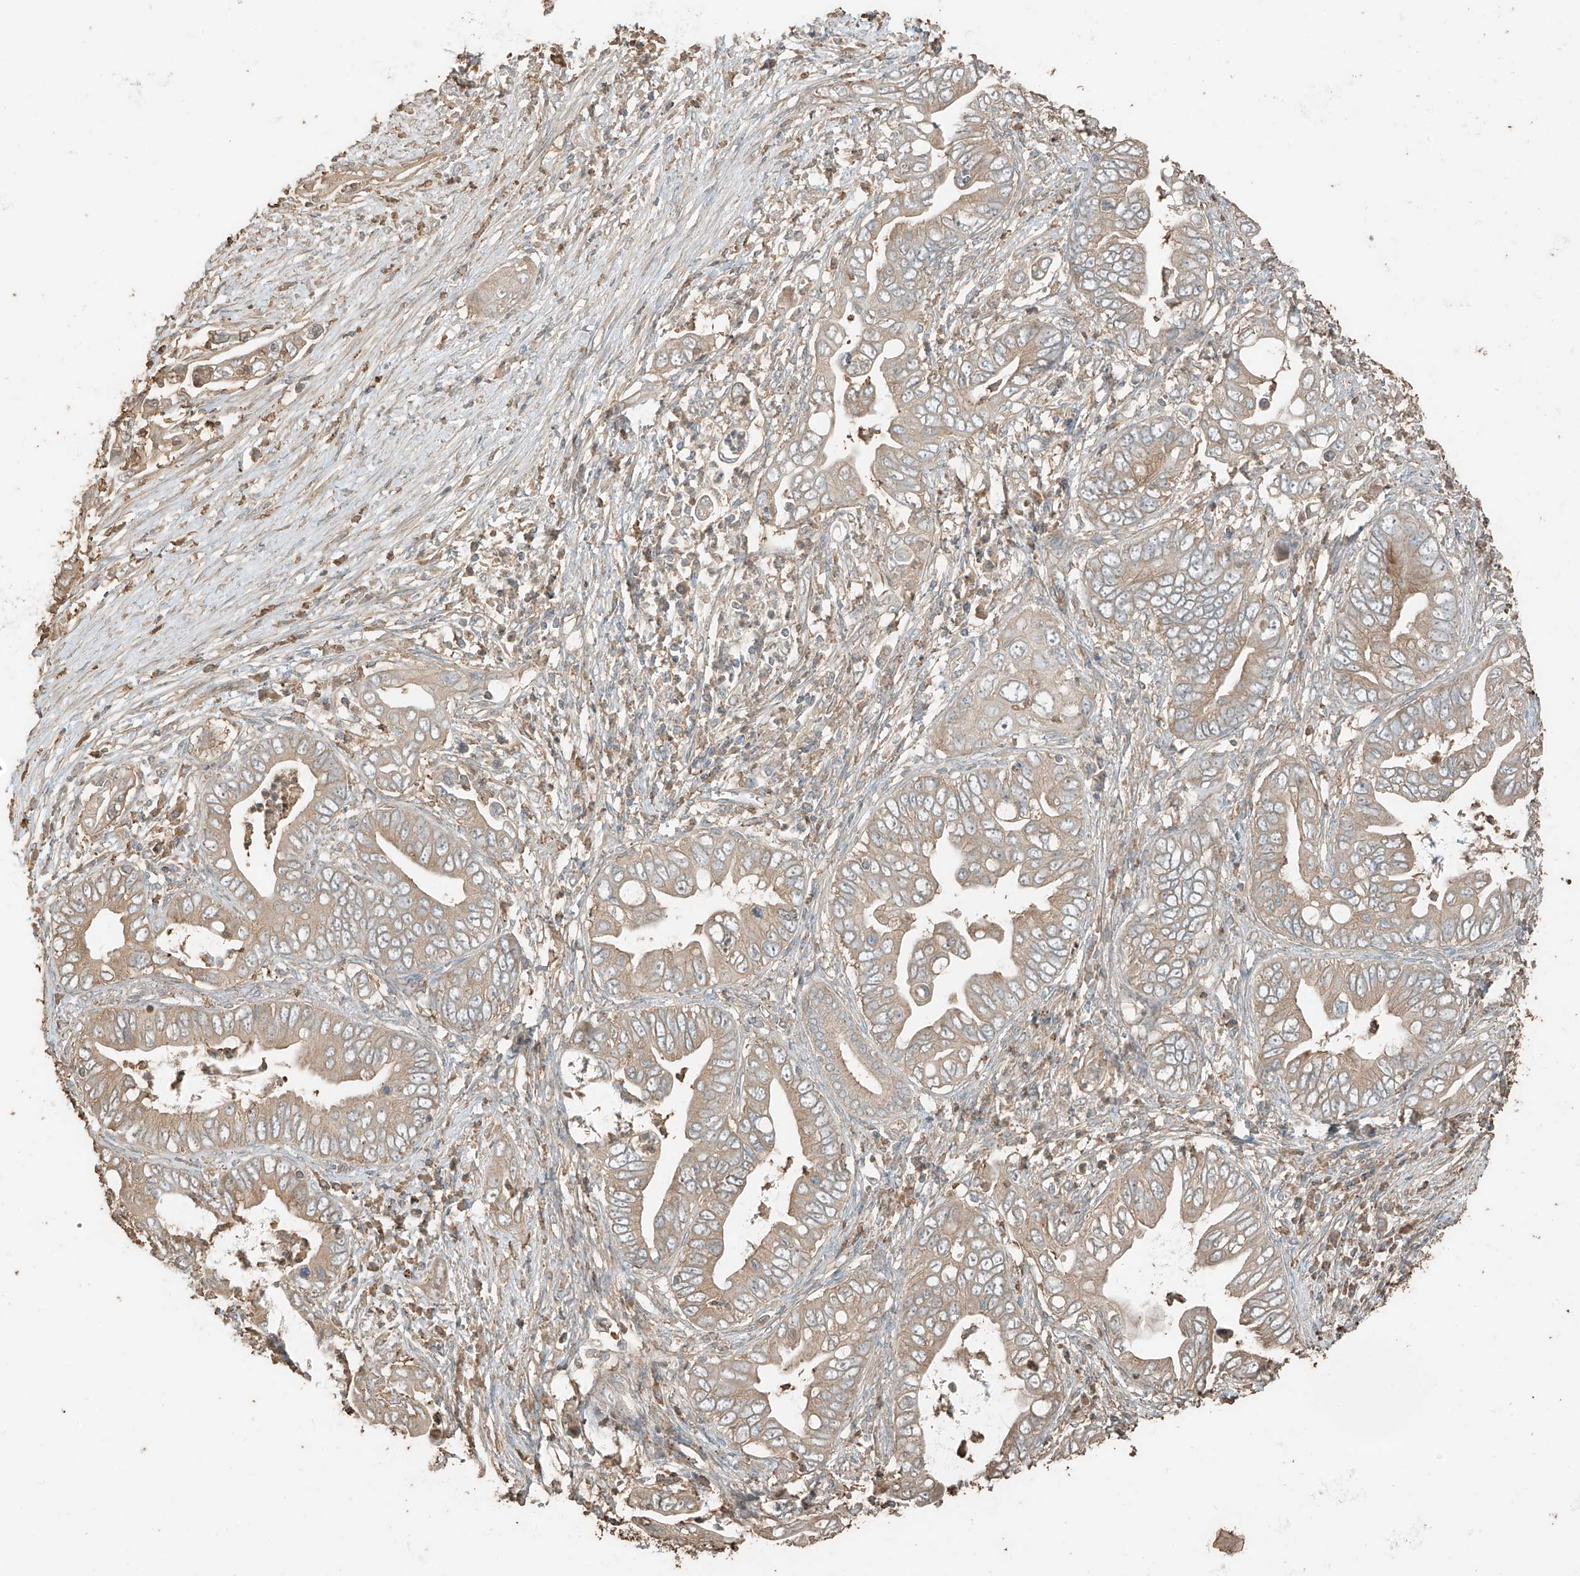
{"staining": {"intensity": "weak", "quantity": ">75%", "location": "cytoplasmic/membranous"}, "tissue": "pancreatic cancer", "cell_type": "Tumor cells", "image_type": "cancer", "snomed": [{"axis": "morphology", "description": "Adenocarcinoma, NOS"}, {"axis": "topography", "description": "Pancreas"}], "caption": "A brown stain highlights weak cytoplasmic/membranous staining of a protein in human pancreatic cancer (adenocarcinoma) tumor cells. (Stains: DAB in brown, nuclei in blue, Microscopy: brightfield microscopy at high magnification).", "gene": "RFTN2", "patient": {"sex": "male", "age": 75}}